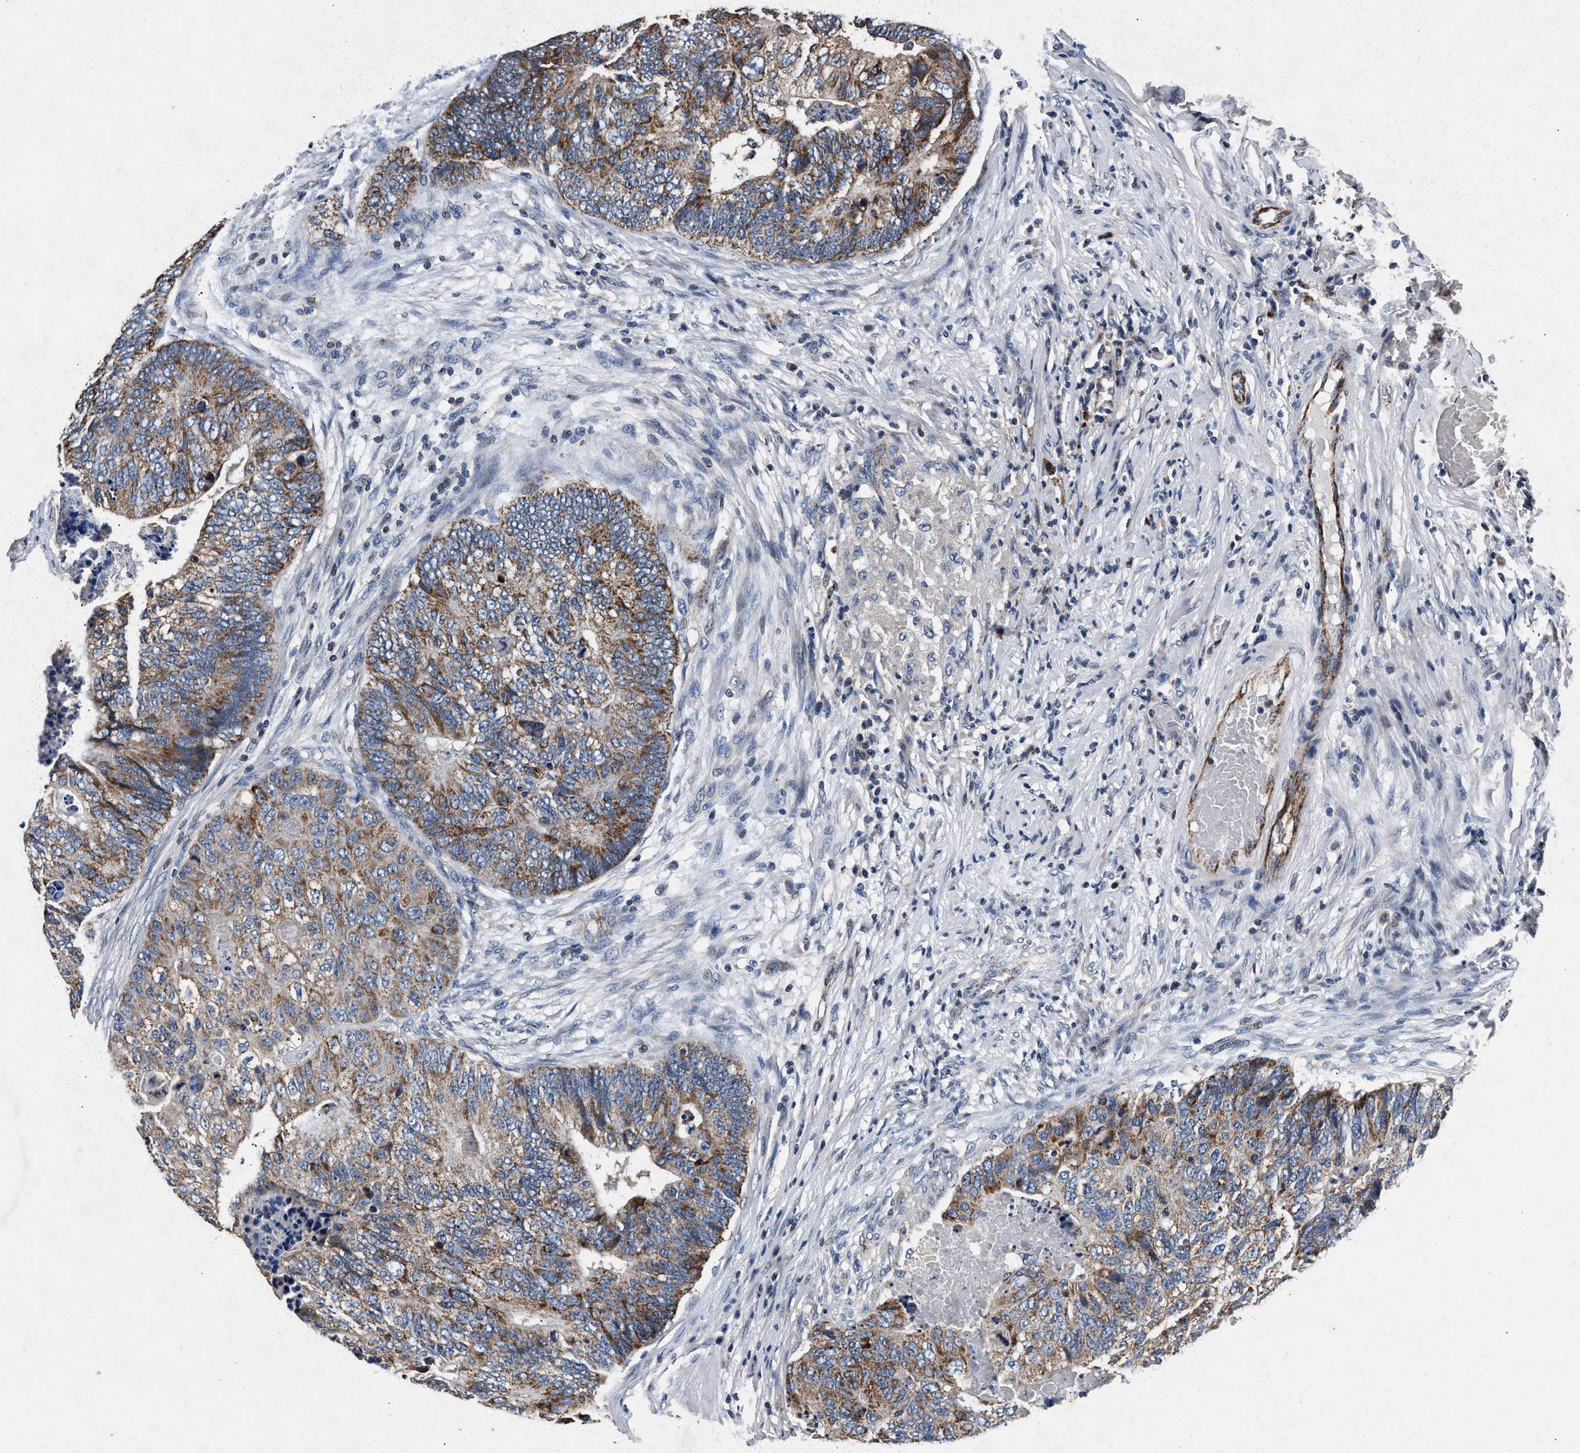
{"staining": {"intensity": "moderate", "quantity": ">75%", "location": "cytoplasmic/membranous"}, "tissue": "colorectal cancer", "cell_type": "Tumor cells", "image_type": "cancer", "snomed": [{"axis": "morphology", "description": "Adenocarcinoma, NOS"}, {"axis": "topography", "description": "Colon"}], "caption": "IHC (DAB (3,3'-diaminobenzidine)) staining of human colorectal cancer displays moderate cytoplasmic/membranous protein staining in about >75% of tumor cells. (brown staining indicates protein expression, while blue staining denotes nuclei).", "gene": "PKD2L1", "patient": {"sex": "female", "age": 67}}